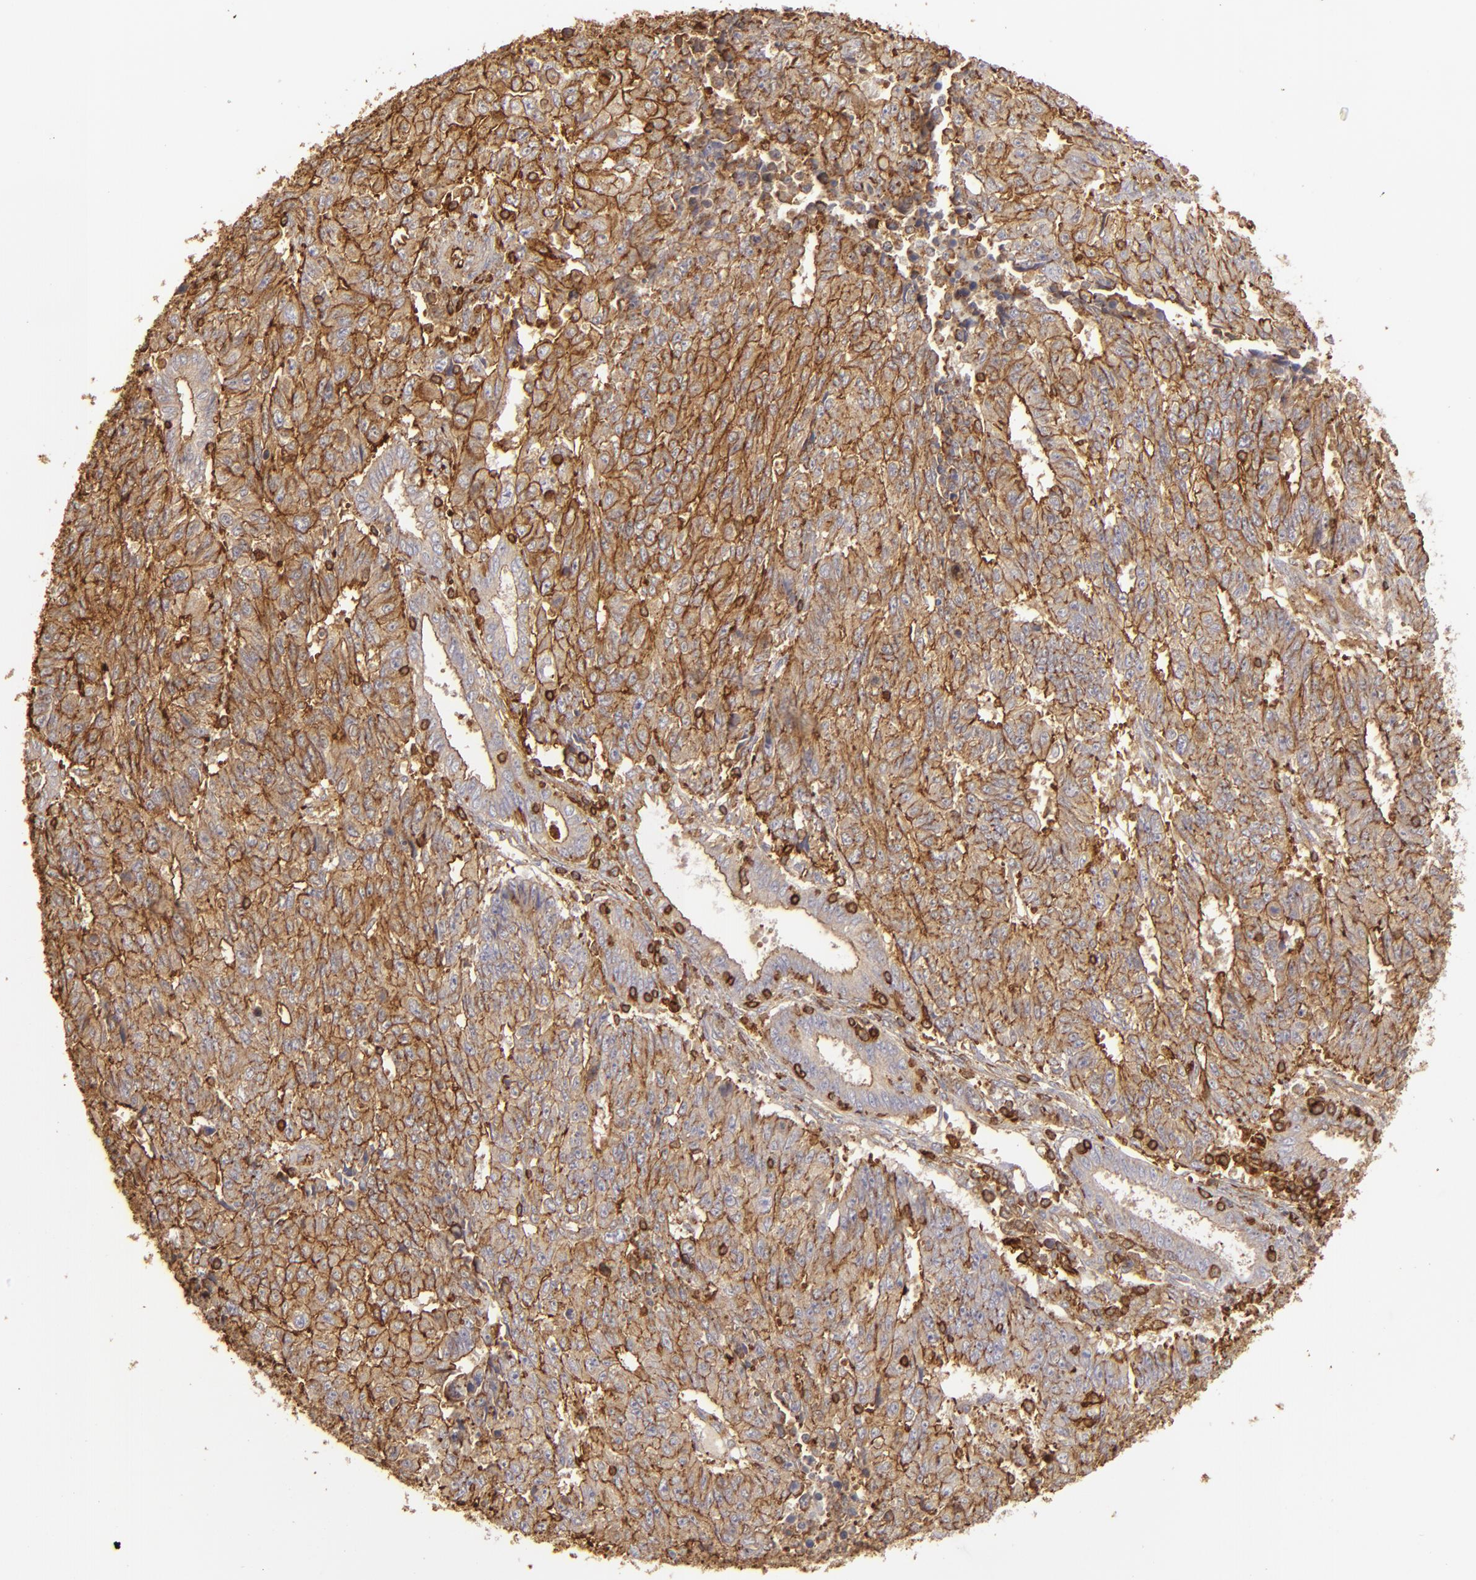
{"staining": {"intensity": "strong", "quantity": ">75%", "location": "cytoplasmic/membranous"}, "tissue": "endometrial cancer", "cell_type": "Tumor cells", "image_type": "cancer", "snomed": [{"axis": "morphology", "description": "Adenocarcinoma, NOS"}, {"axis": "topography", "description": "Endometrium"}], "caption": "Human endometrial cancer (adenocarcinoma) stained for a protein (brown) demonstrates strong cytoplasmic/membranous positive positivity in approximately >75% of tumor cells.", "gene": "ACTB", "patient": {"sex": "female", "age": 42}}